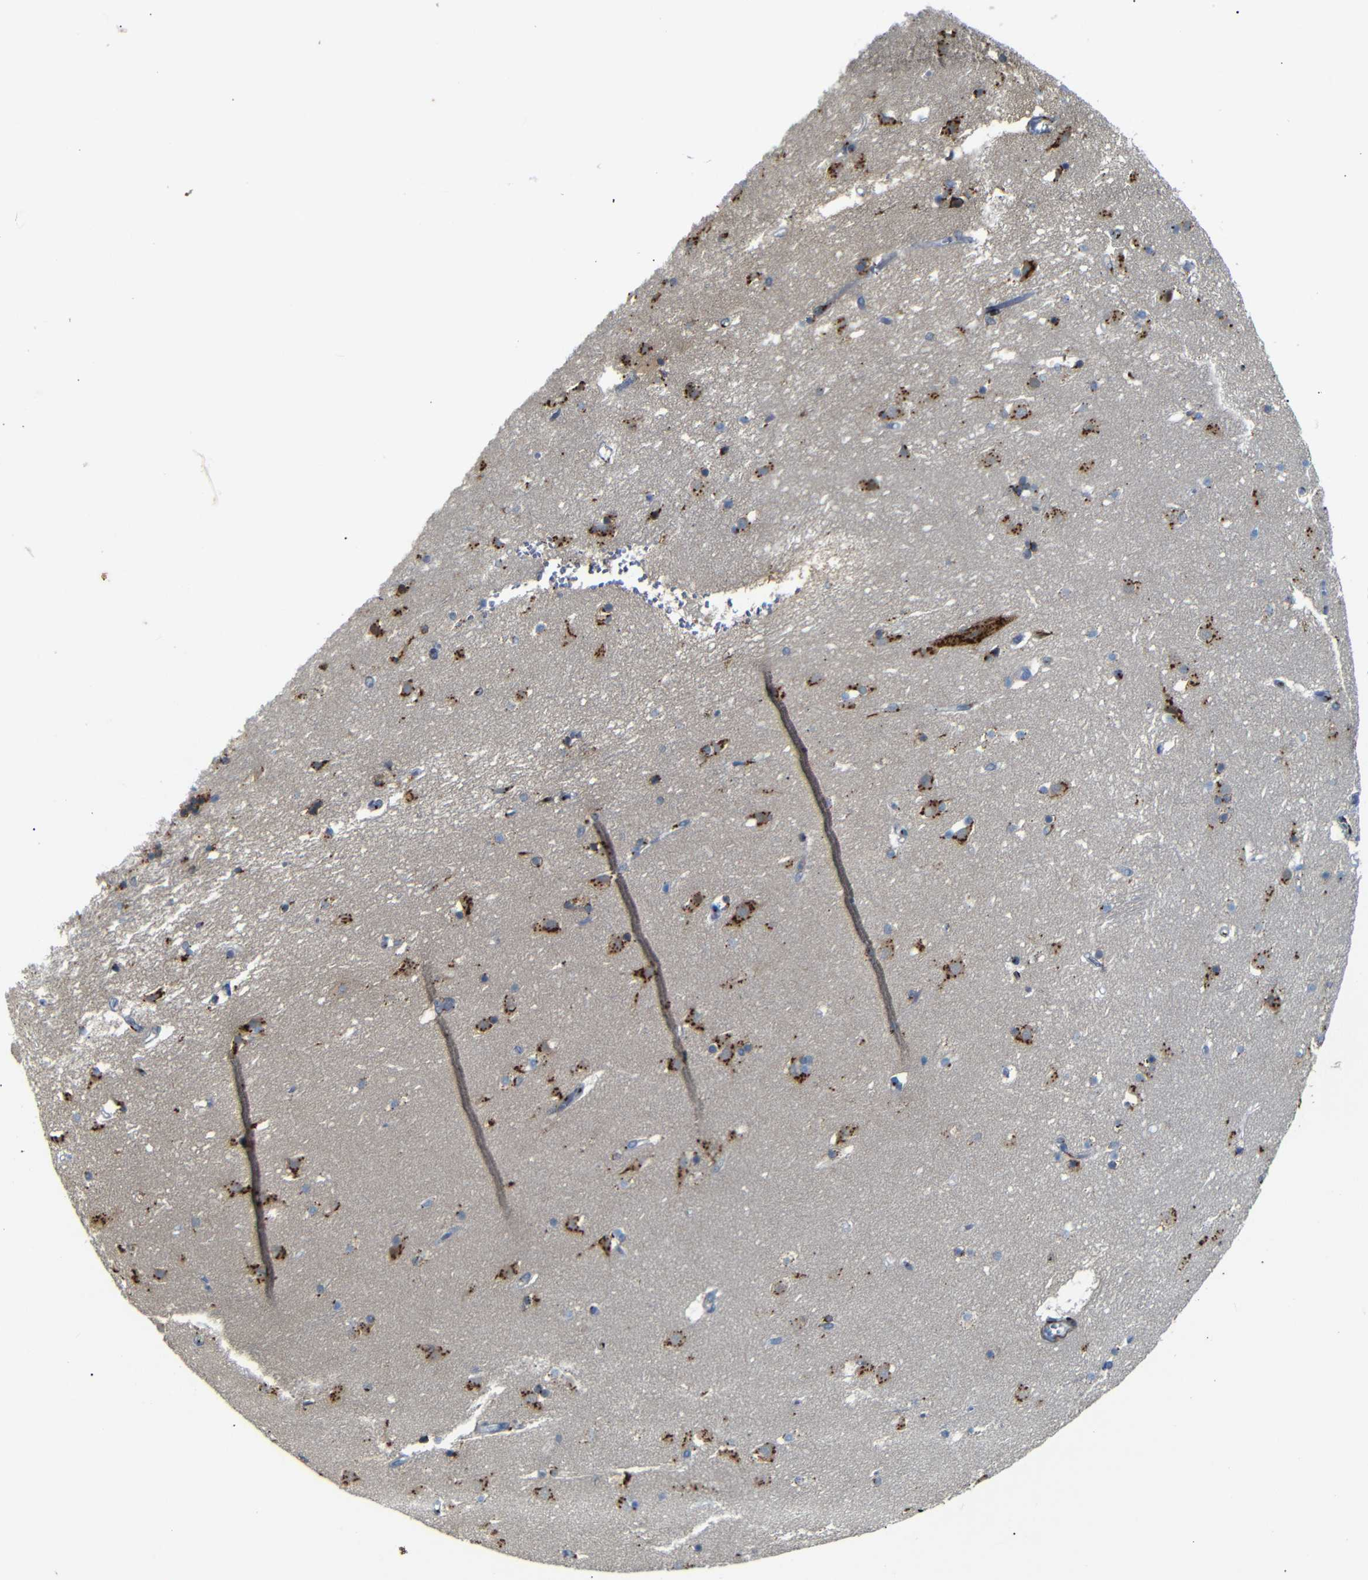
{"staining": {"intensity": "moderate", "quantity": ">75%", "location": "cytoplasmic/membranous"}, "tissue": "caudate", "cell_type": "Glial cells", "image_type": "normal", "snomed": [{"axis": "morphology", "description": "Normal tissue, NOS"}, {"axis": "topography", "description": "Lateral ventricle wall"}], "caption": "Moderate cytoplasmic/membranous protein positivity is appreciated in approximately >75% of glial cells in caudate. The protein is stained brown, and the nuclei are stained in blue (DAB (3,3'-diaminobenzidine) IHC with brightfield microscopy, high magnification).", "gene": "TGOLN2", "patient": {"sex": "male", "age": 45}}